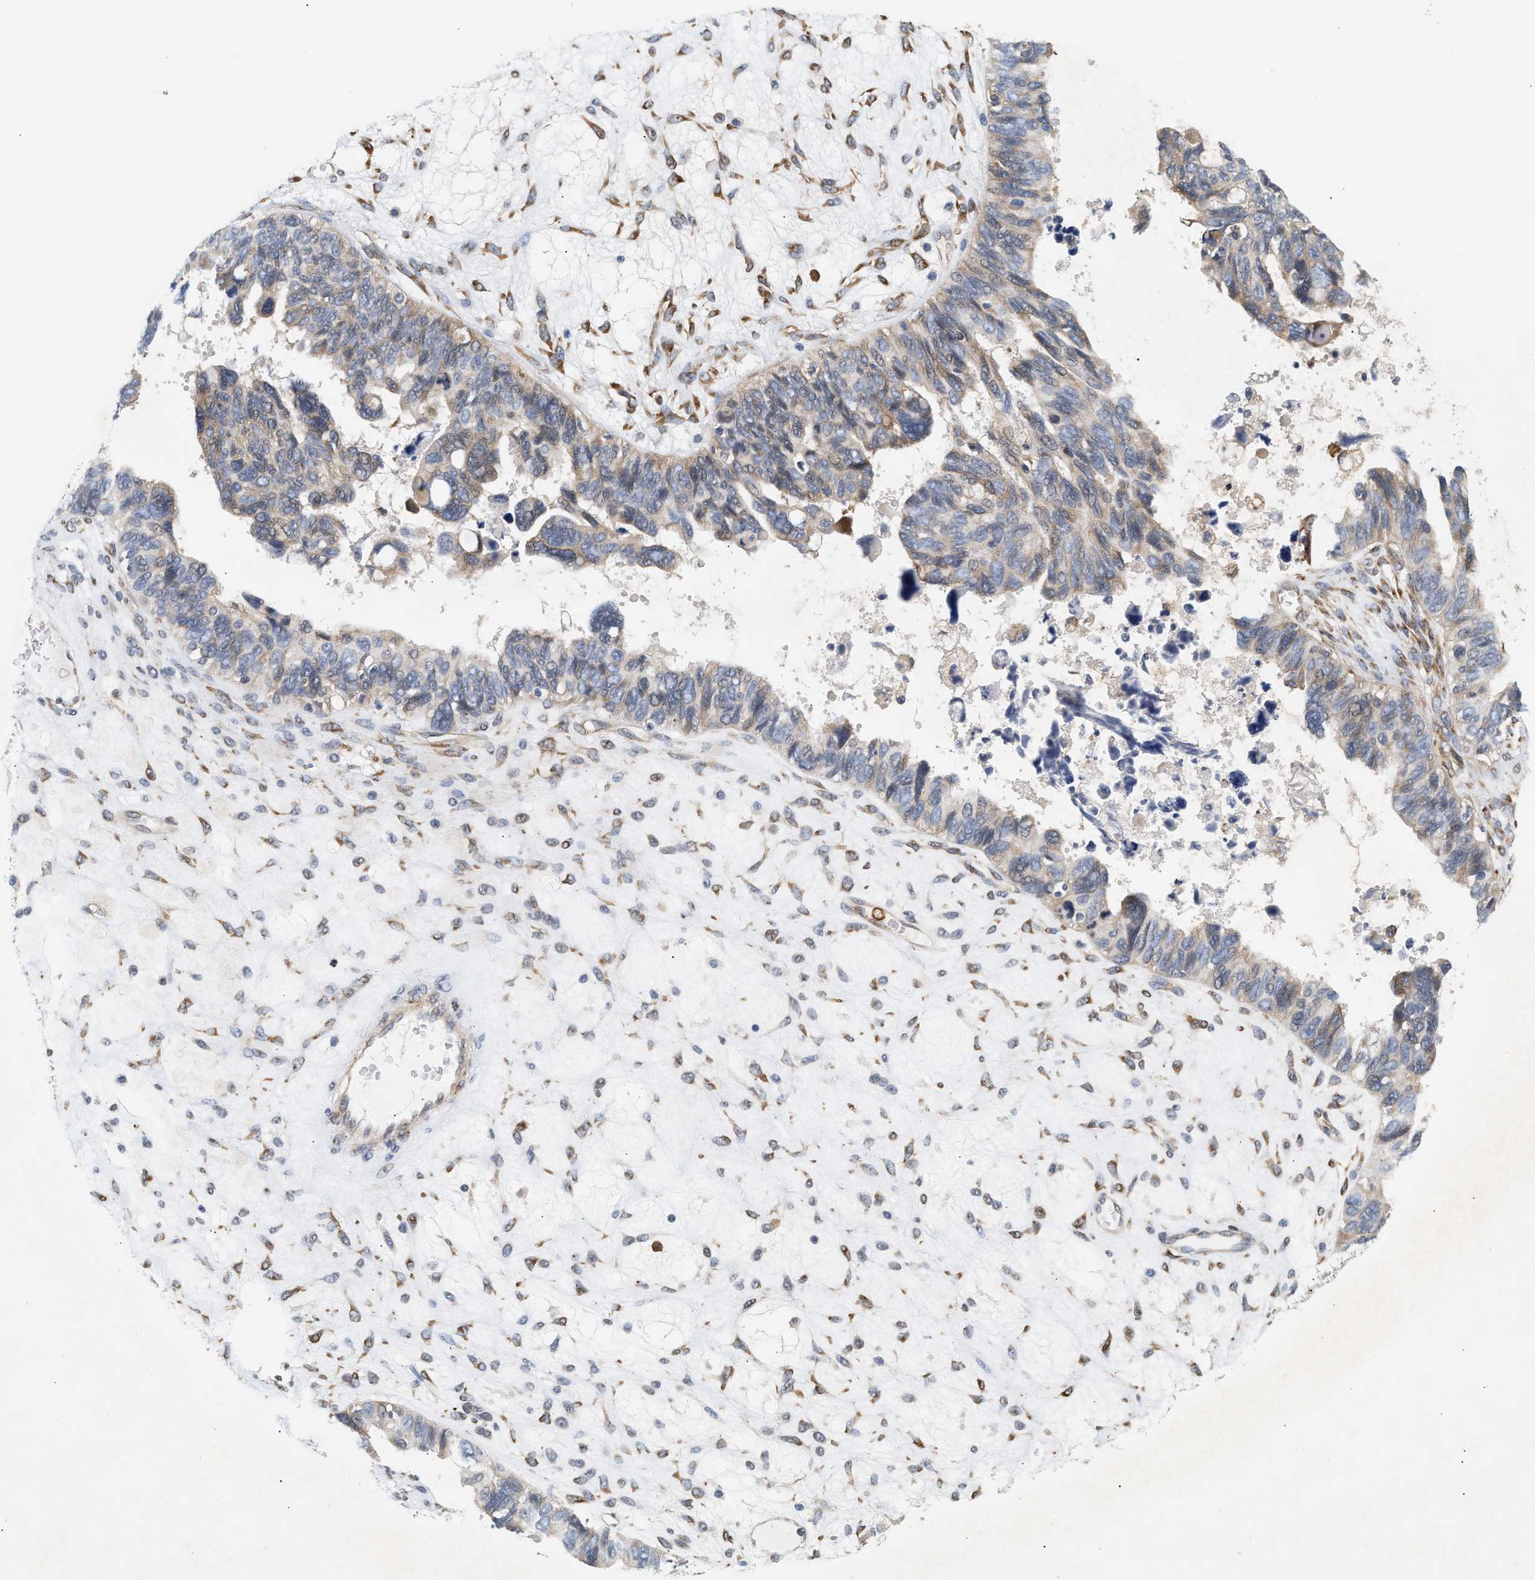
{"staining": {"intensity": "moderate", "quantity": "<25%", "location": "cytoplasmic/membranous"}, "tissue": "ovarian cancer", "cell_type": "Tumor cells", "image_type": "cancer", "snomed": [{"axis": "morphology", "description": "Cystadenocarcinoma, serous, NOS"}, {"axis": "topography", "description": "Ovary"}], "caption": "Immunohistochemistry (IHC) staining of ovarian cancer (serous cystadenocarcinoma), which reveals low levels of moderate cytoplasmic/membranous positivity in approximately <25% of tumor cells indicating moderate cytoplasmic/membranous protein positivity. The staining was performed using DAB (brown) for protein detection and nuclei were counterstained in hematoxylin (blue).", "gene": "PLCD1", "patient": {"sex": "female", "age": 79}}